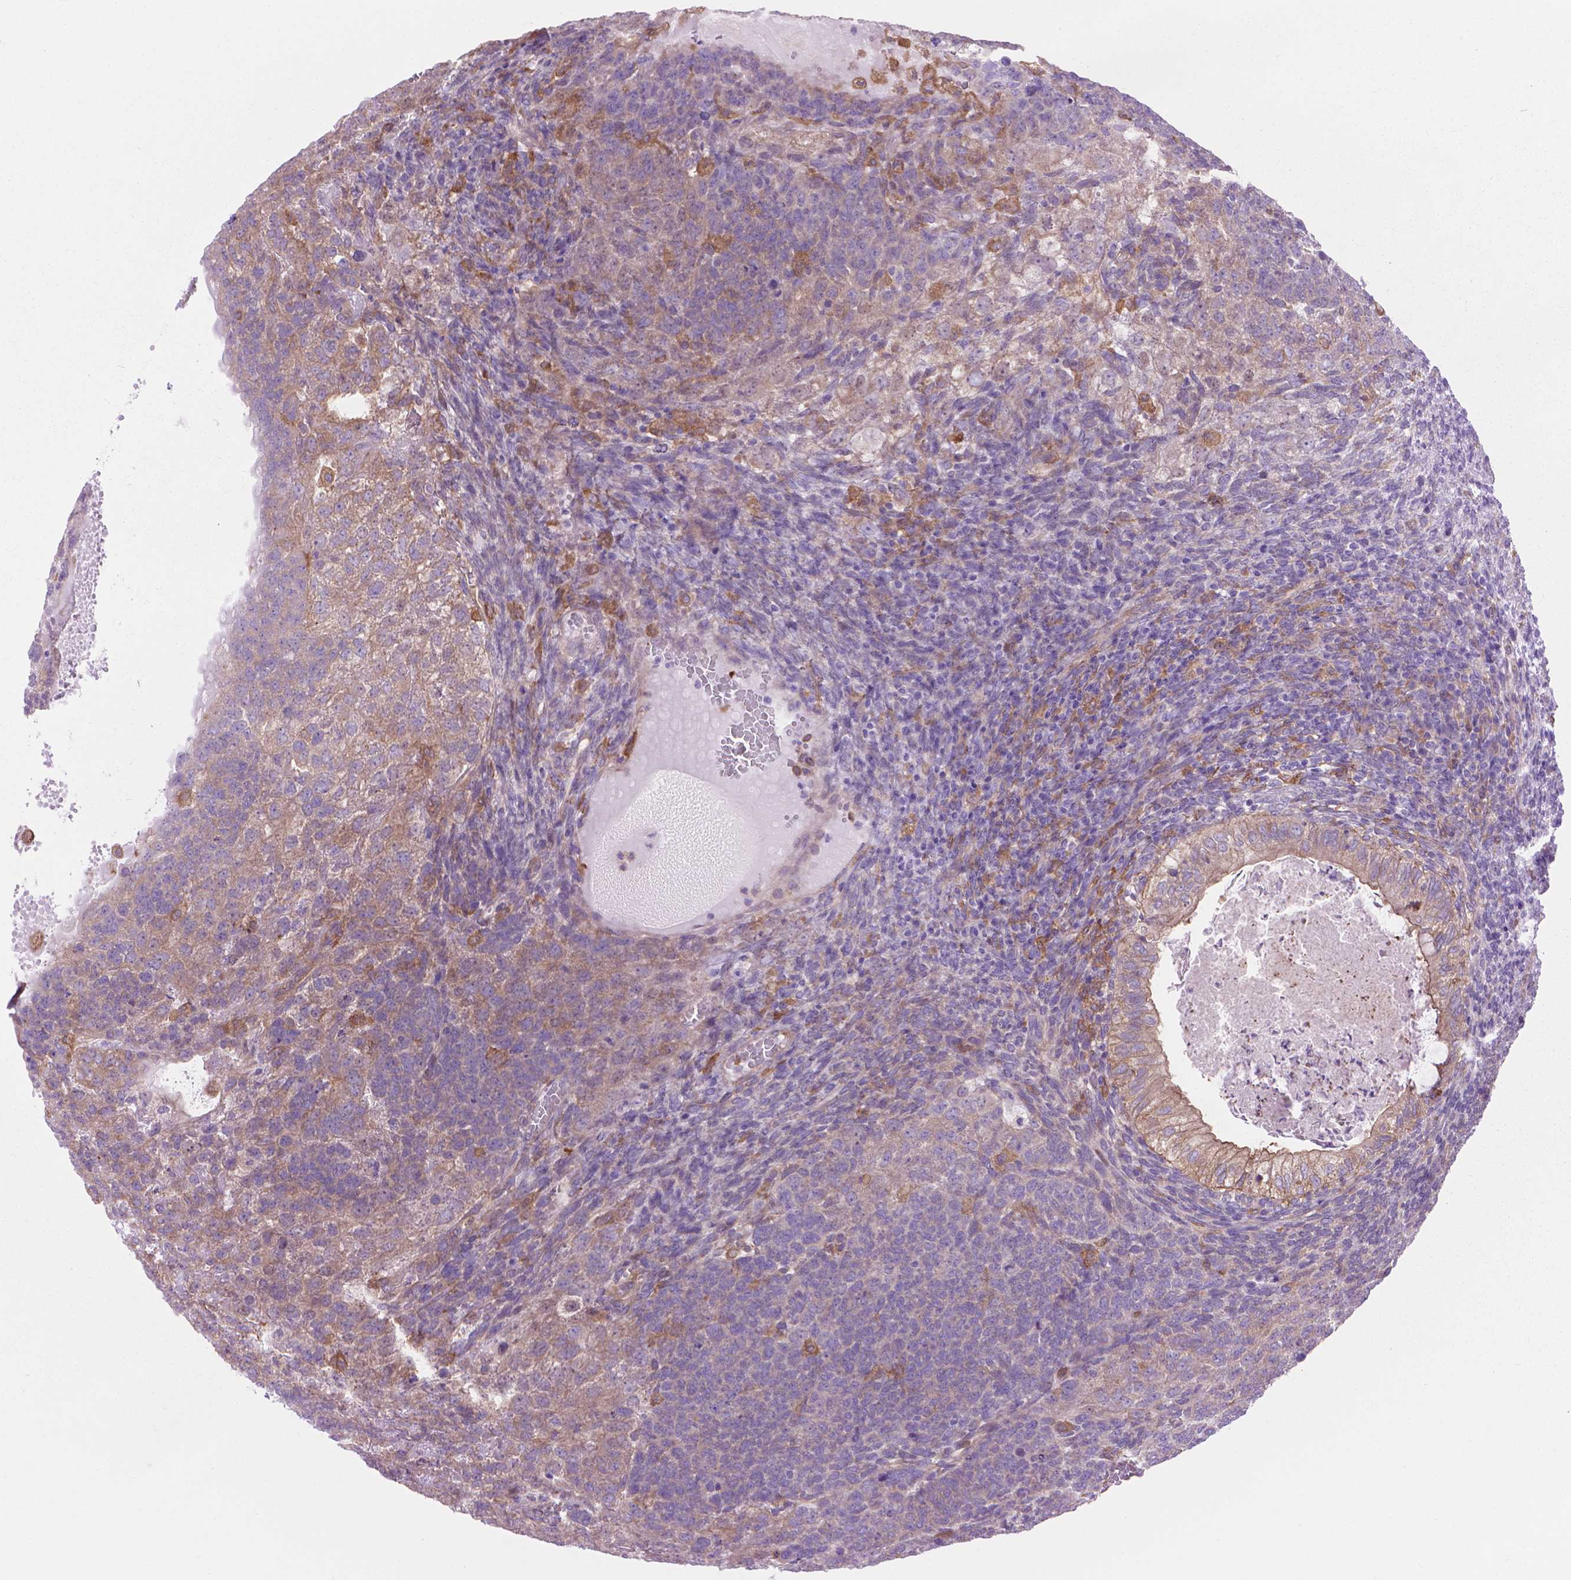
{"staining": {"intensity": "weak", "quantity": "25%-75%", "location": "cytoplasmic/membranous"}, "tissue": "testis cancer", "cell_type": "Tumor cells", "image_type": "cancer", "snomed": [{"axis": "morphology", "description": "Normal tissue, NOS"}, {"axis": "morphology", "description": "Carcinoma, Embryonal, NOS"}, {"axis": "topography", "description": "Testis"}, {"axis": "topography", "description": "Epididymis"}], "caption": "Immunohistochemical staining of human testis cancer exhibits weak cytoplasmic/membranous protein positivity in about 25%-75% of tumor cells.", "gene": "CORO1B", "patient": {"sex": "male", "age": 23}}